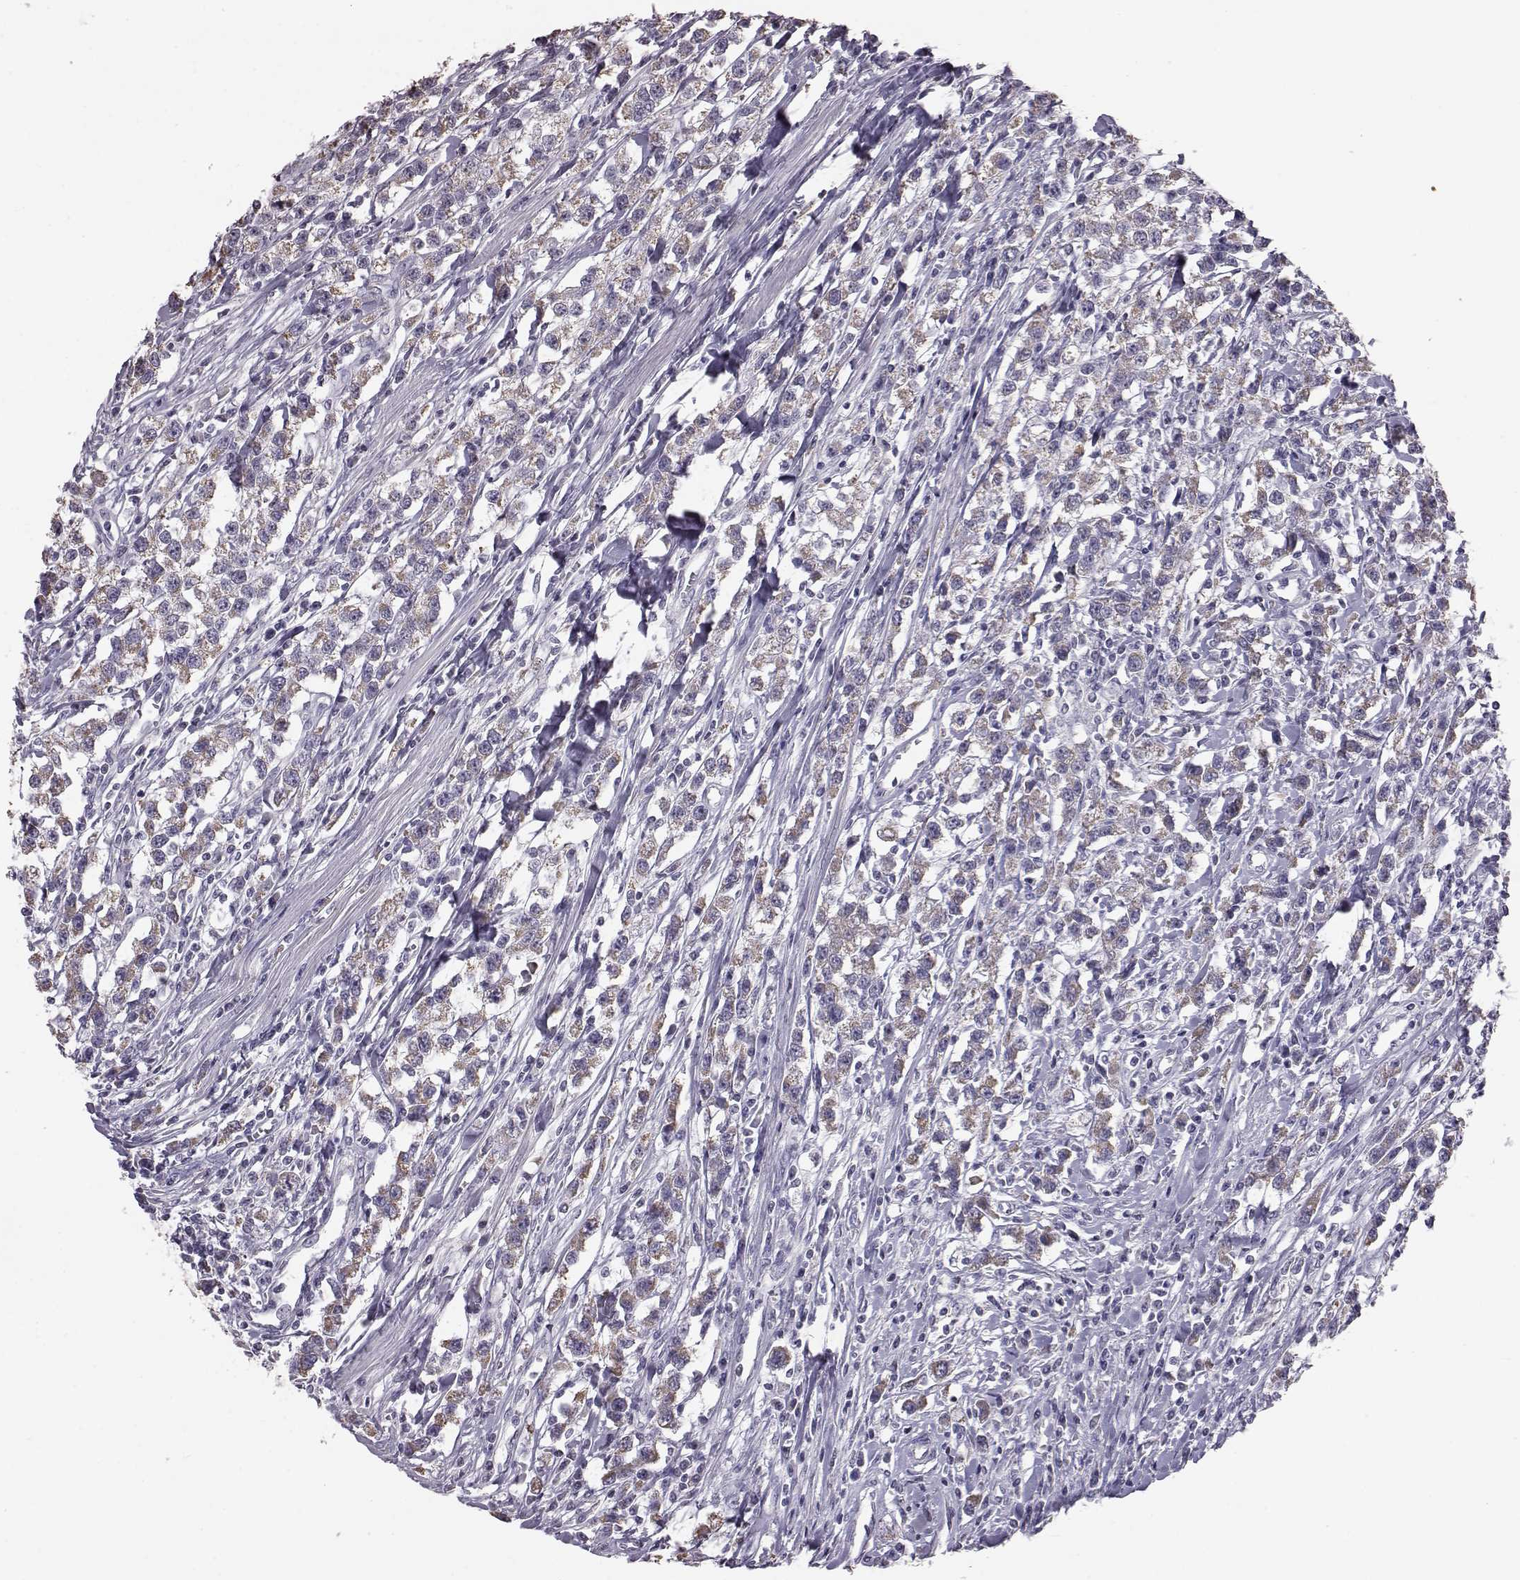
{"staining": {"intensity": "weak", "quantity": "25%-75%", "location": "cytoplasmic/membranous"}, "tissue": "testis cancer", "cell_type": "Tumor cells", "image_type": "cancer", "snomed": [{"axis": "morphology", "description": "Seminoma, NOS"}, {"axis": "topography", "description": "Testis"}], "caption": "Protein expression analysis of human testis seminoma reveals weak cytoplasmic/membranous expression in about 25%-75% of tumor cells. The protein is stained brown, and the nuclei are stained in blue (DAB (3,3'-diaminobenzidine) IHC with brightfield microscopy, high magnification).", "gene": "ALDH3A1", "patient": {"sex": "male", "age": 59}}